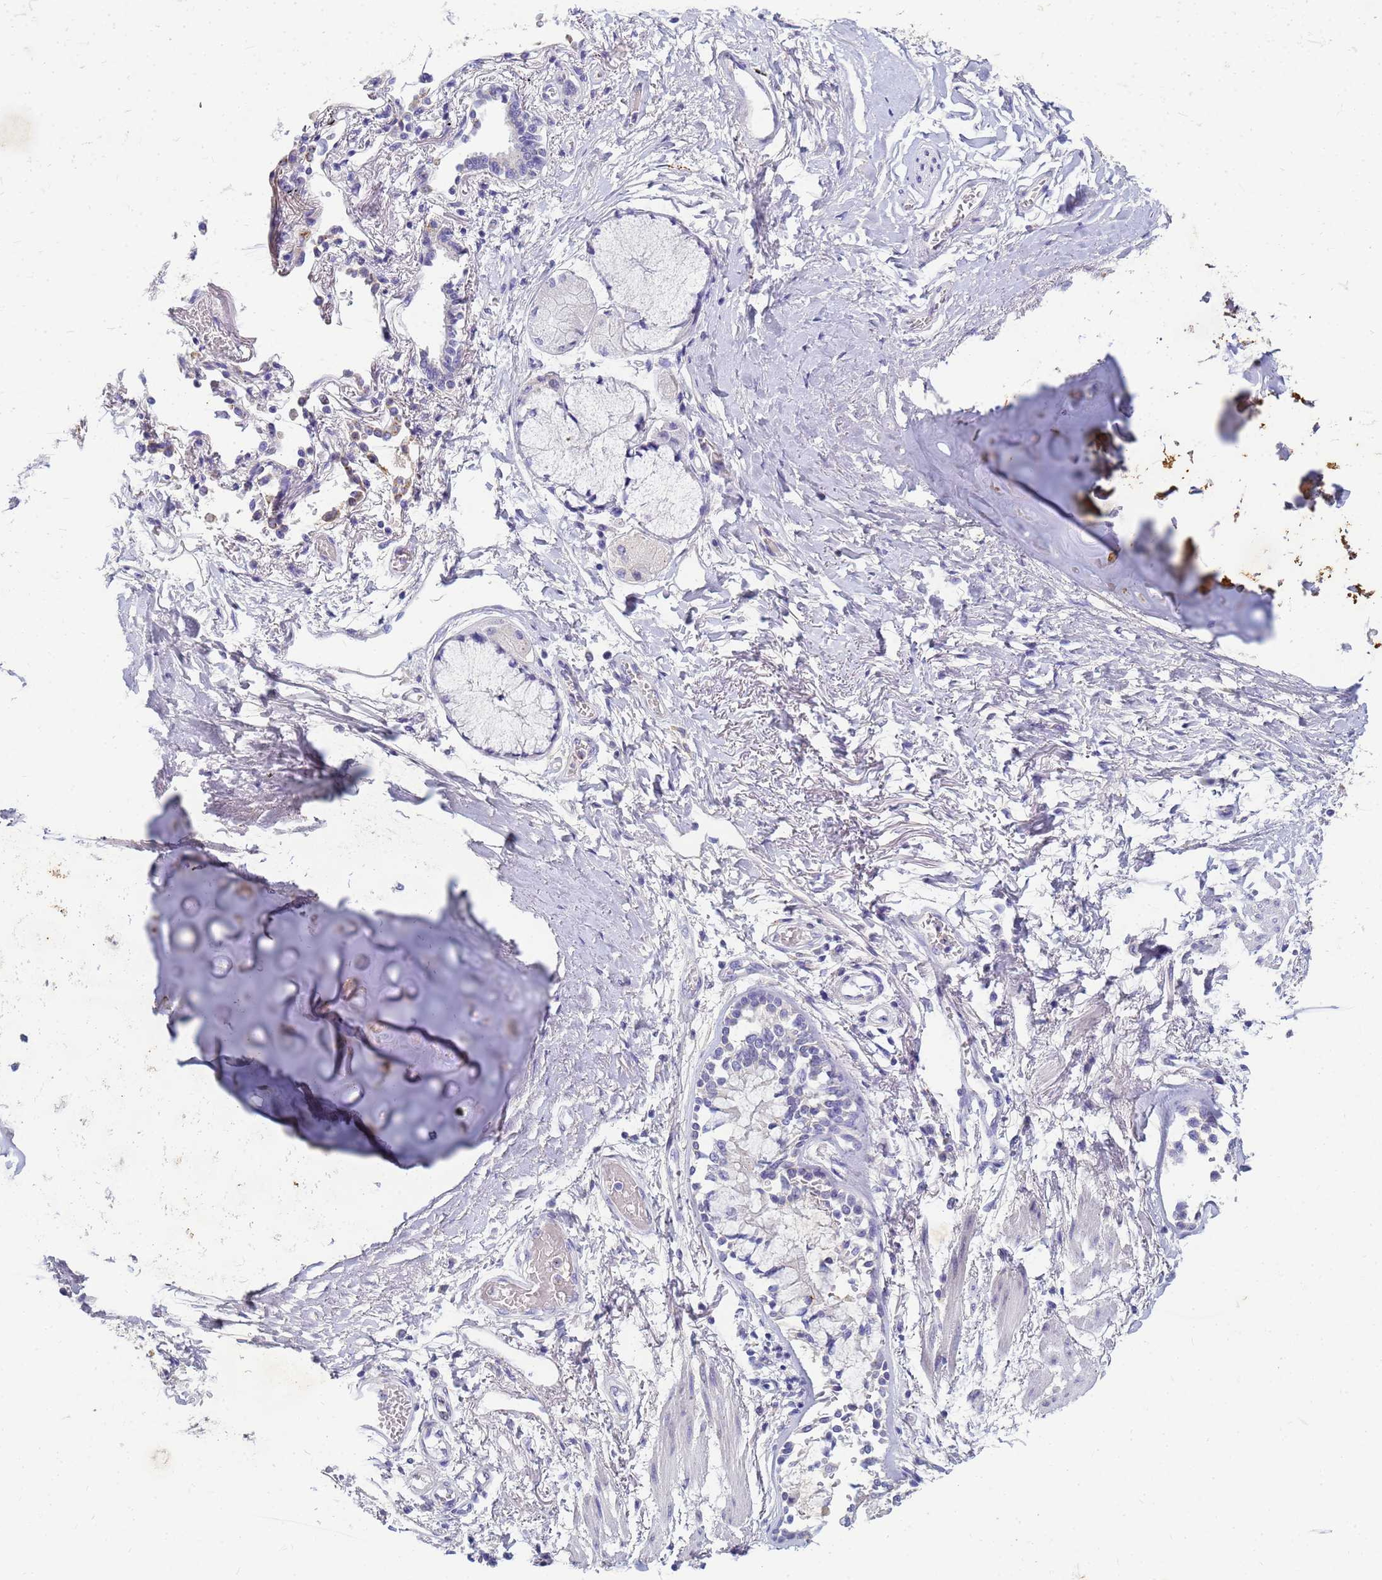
{"staining": {"intensity": "negative", "quantity": "none", "location": "none"}, "tissue": "adipose tissue", "cell_type": "Adipocytes", "image_type": "normal", "snomed": [{"axis": "morphology", "description": "Normal tissue, NOS"}, {"axis": "topography", "description": "Cartilage tissue"}], "caption": "An immunohistochemistry histopathology image of benign adipose tissue is shown. There is no staining in adipocytes of adipose tissue.", "gene": "B3GNT8", "patient": {"sex": "male", "age": 73}}